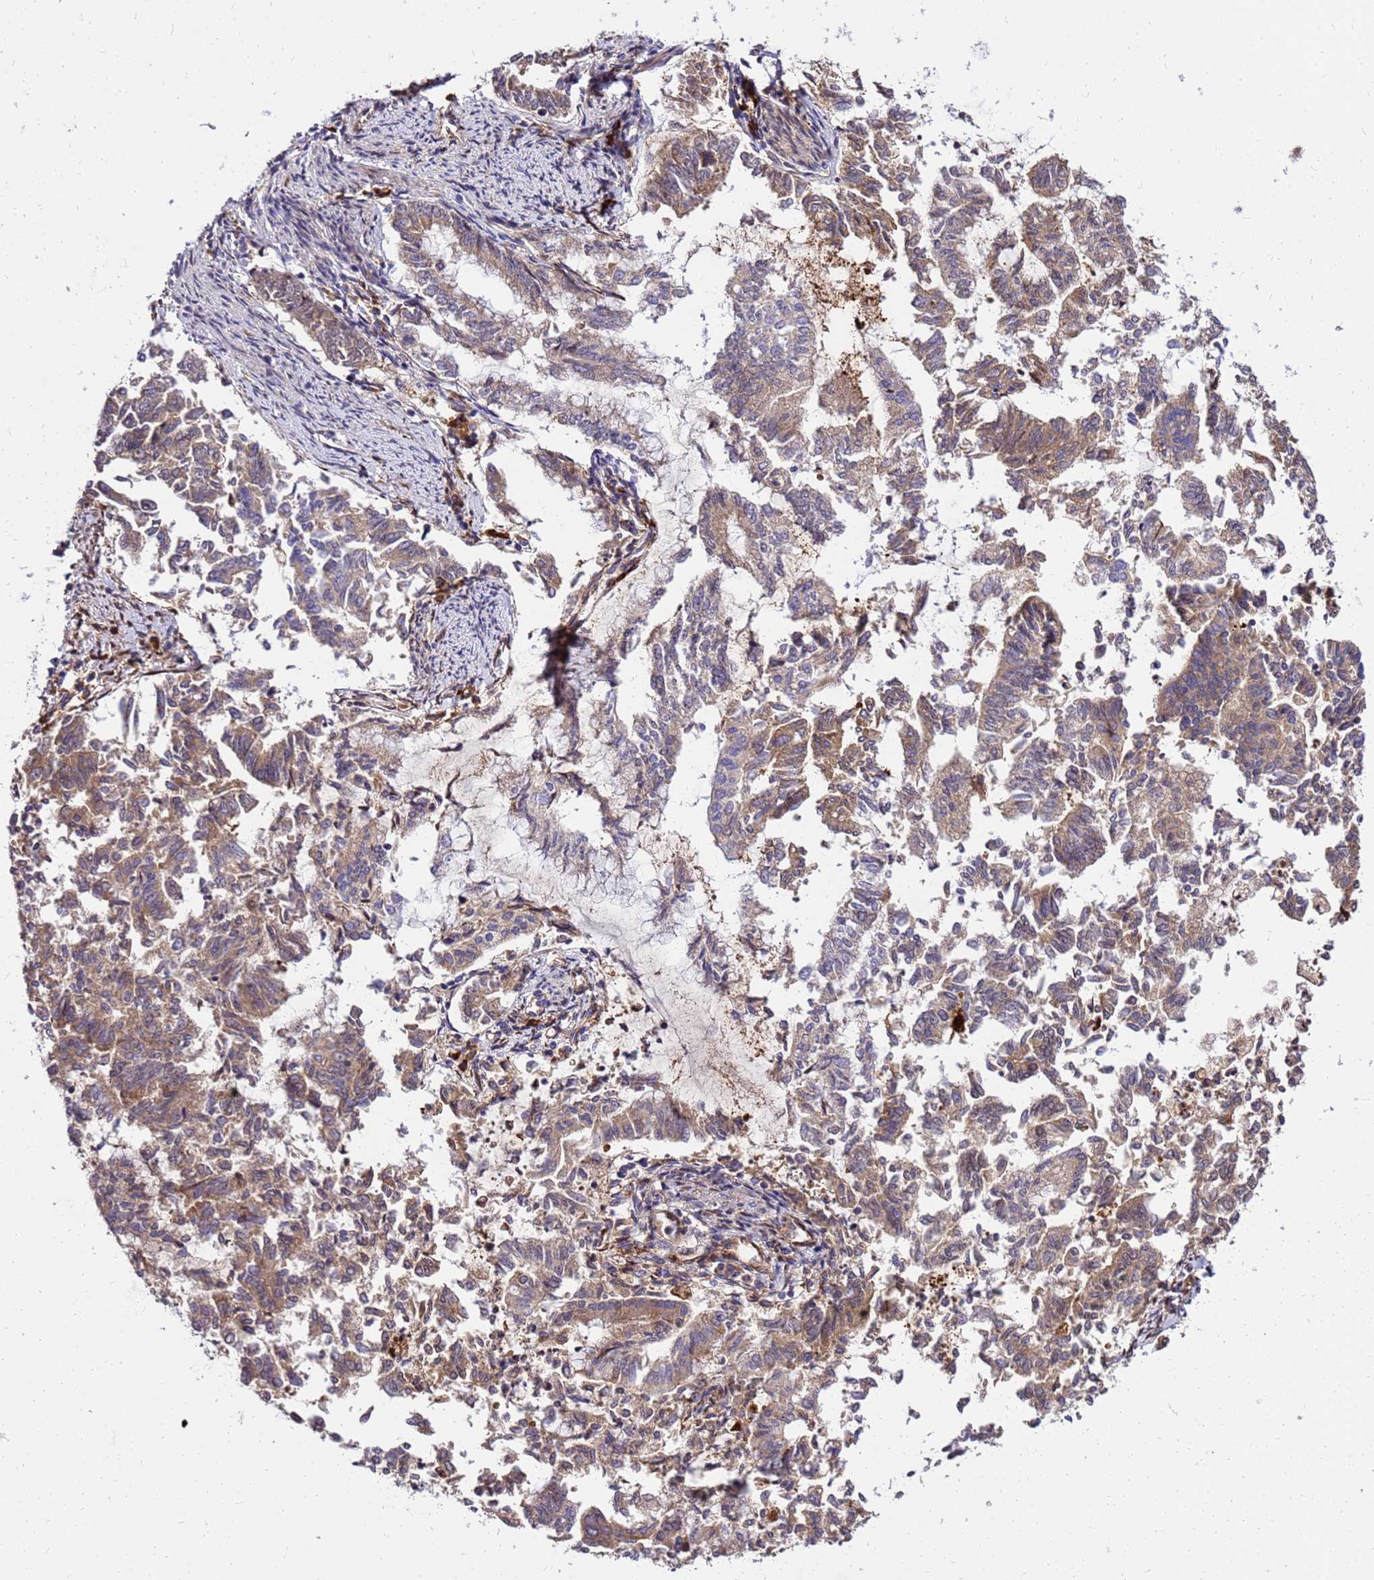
{"staining": {"intensity": "moderate", "quantity": ">75%", "location": "cytoplasmic/membranous"}, "tissue": "endometrial cancer", "cell_type": "Tumor cells", "image_type": "cancer", "snomed": [{"axis": "morphology", "description": "Adenocarcinoma, NOS"}, {"axis": "topography", "description": "Endometrium"}], "caption": "This is a photomicrograph of immunohistochemistry (IHC) staining of endometrial cancer (adenocarcinoma), which shows moderate expression in the cytoplasmic/membranous of tumor cells.", "gene": "WWC2", "patient": {"sex": "female", "age": 79}}